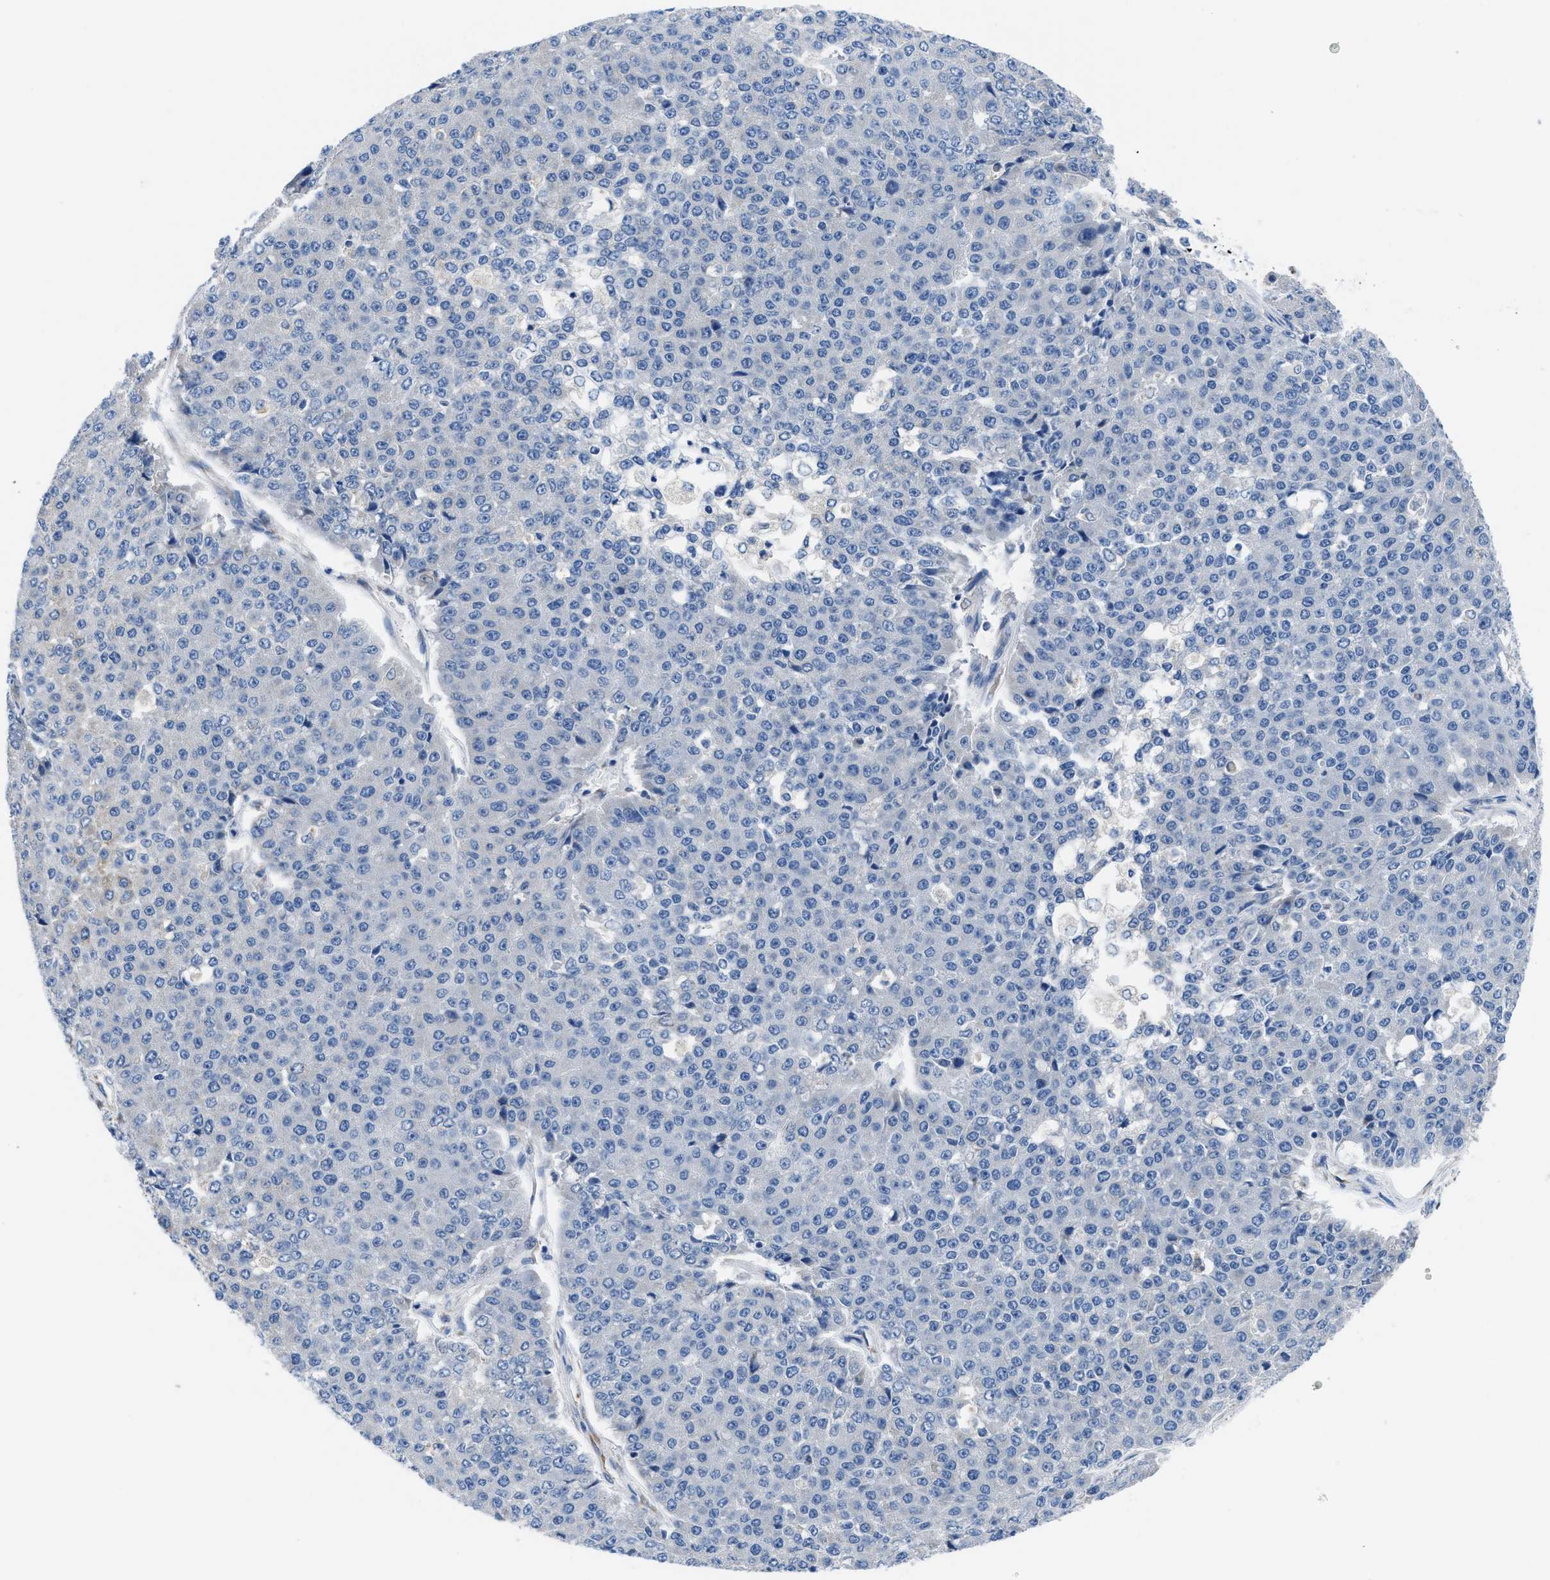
{"staining": {"intensity": "negative", "quantity": "none", "location": "none"}, "tissue": "pancreatic cancer", "cell_type": "Tumor cells", "image_type": "cancer", "snomed": [{"axis": "morphology", "description": "Adenocarcinoma, NOS"}, {"axis": "topography", "description": "Pancreas"}], "caption": "Tumor cells are negative for protein expression in human pancreatic cancer. (Stains: DAB immunohistochemistry with hematoxylin counter stain, Microscopy: brightfield microscopy at high magnification).", "gene": "BNC2", "patient": {"sex": "male", "age": 50}}